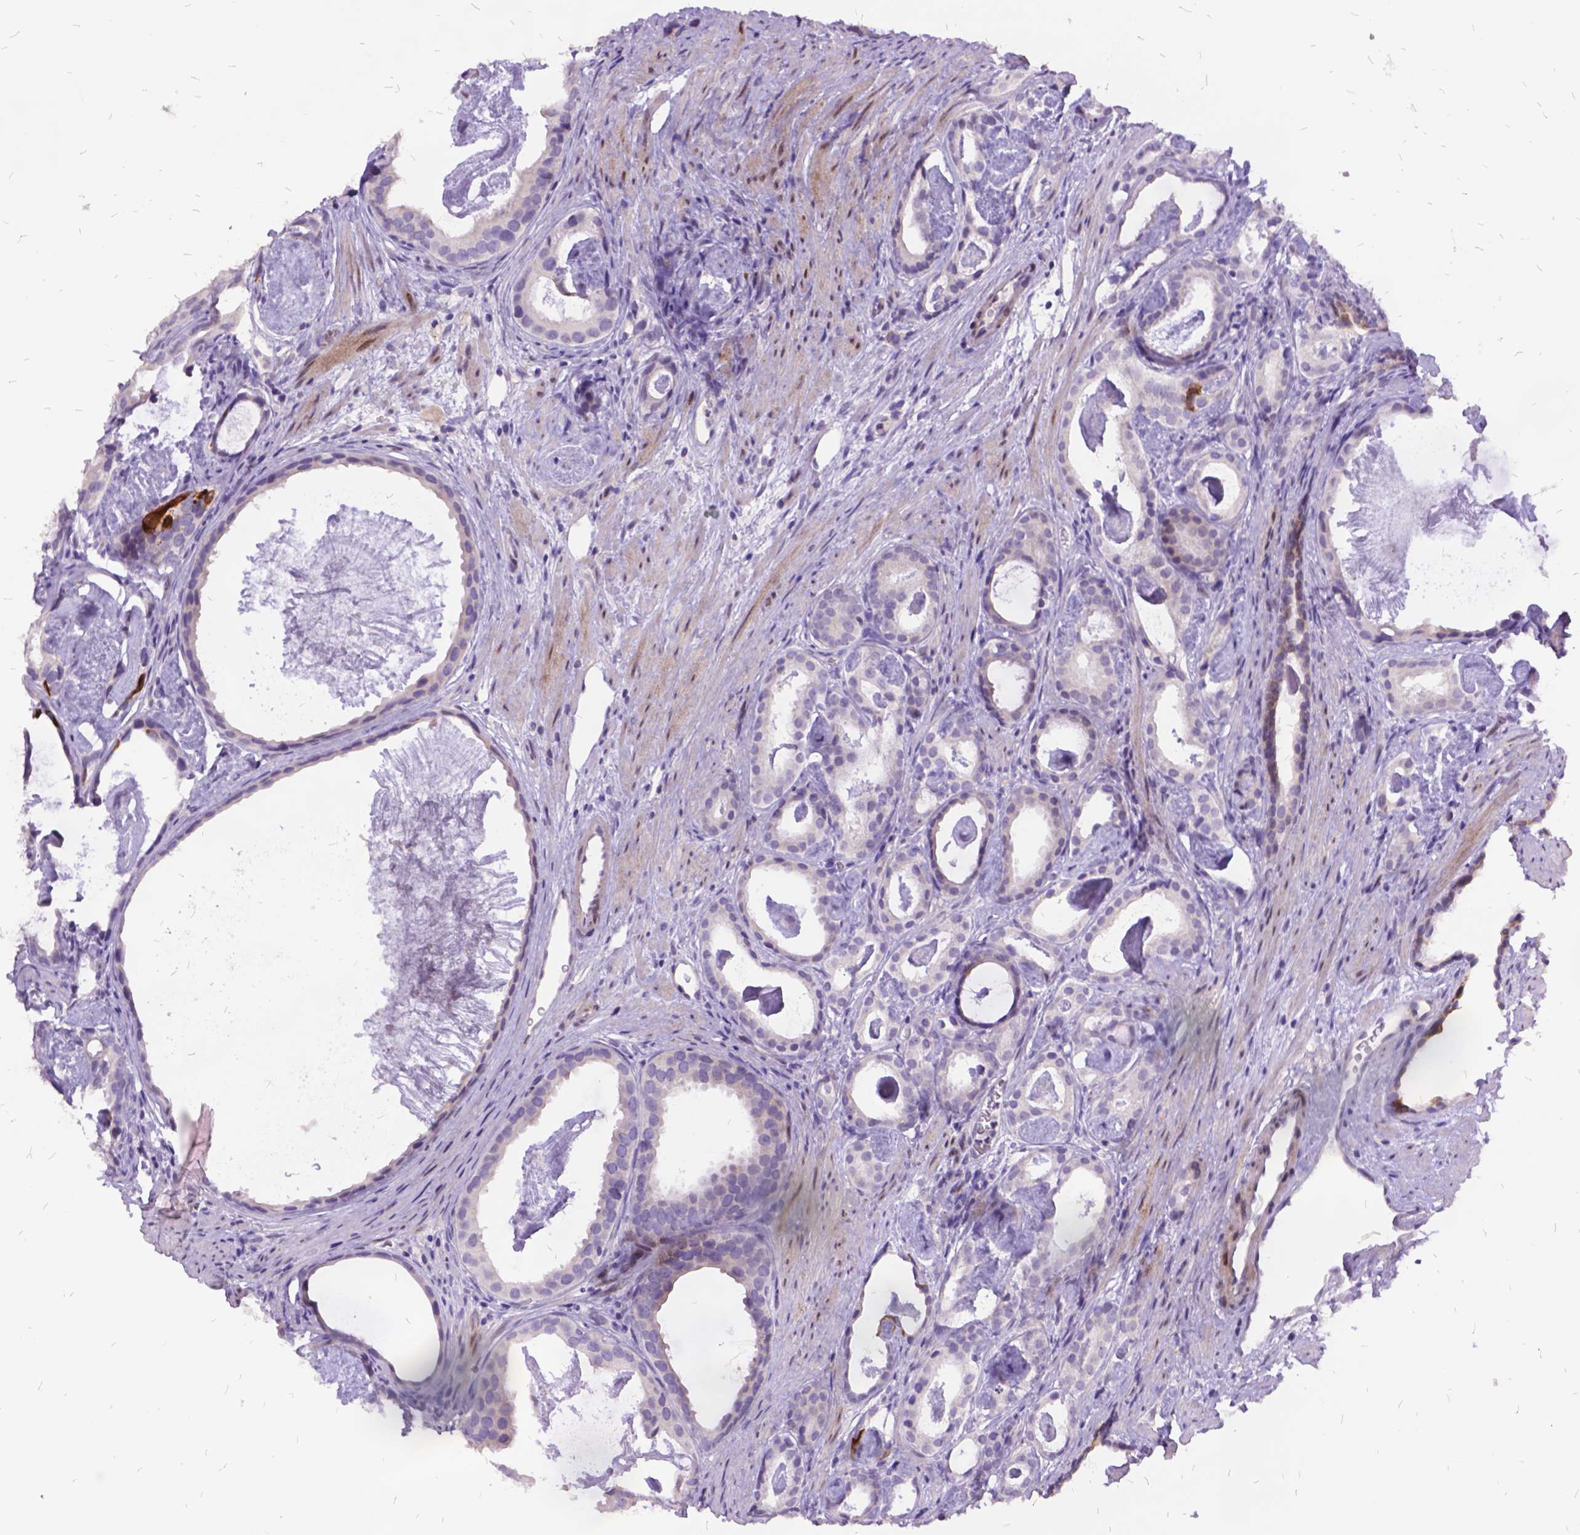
{"staining": {"intensity": "negative", "quantity": "none", "location": "none"}, "tissue": "prostate cancer", "cell_type": "Tumor cells", "image_type": "cancer", "snomed": [{"axis": "morphology", "description": "Adenocarcinoma, Low grade"}, {"axis": "topography", "description": "Prostate and seminal vesicle, NOS"}], "caption": "Immunohistochemical staining of prostate low-grade adenocarcinoma displays no significant expression in tumor cells. (Brightfield microscopy of DAB (3,3'-diaminobenzidine) immunohistochemistry (IHC) at high magnification).", "gene": "ITGB6", "patient": {"sex": "male", "age": 71}}